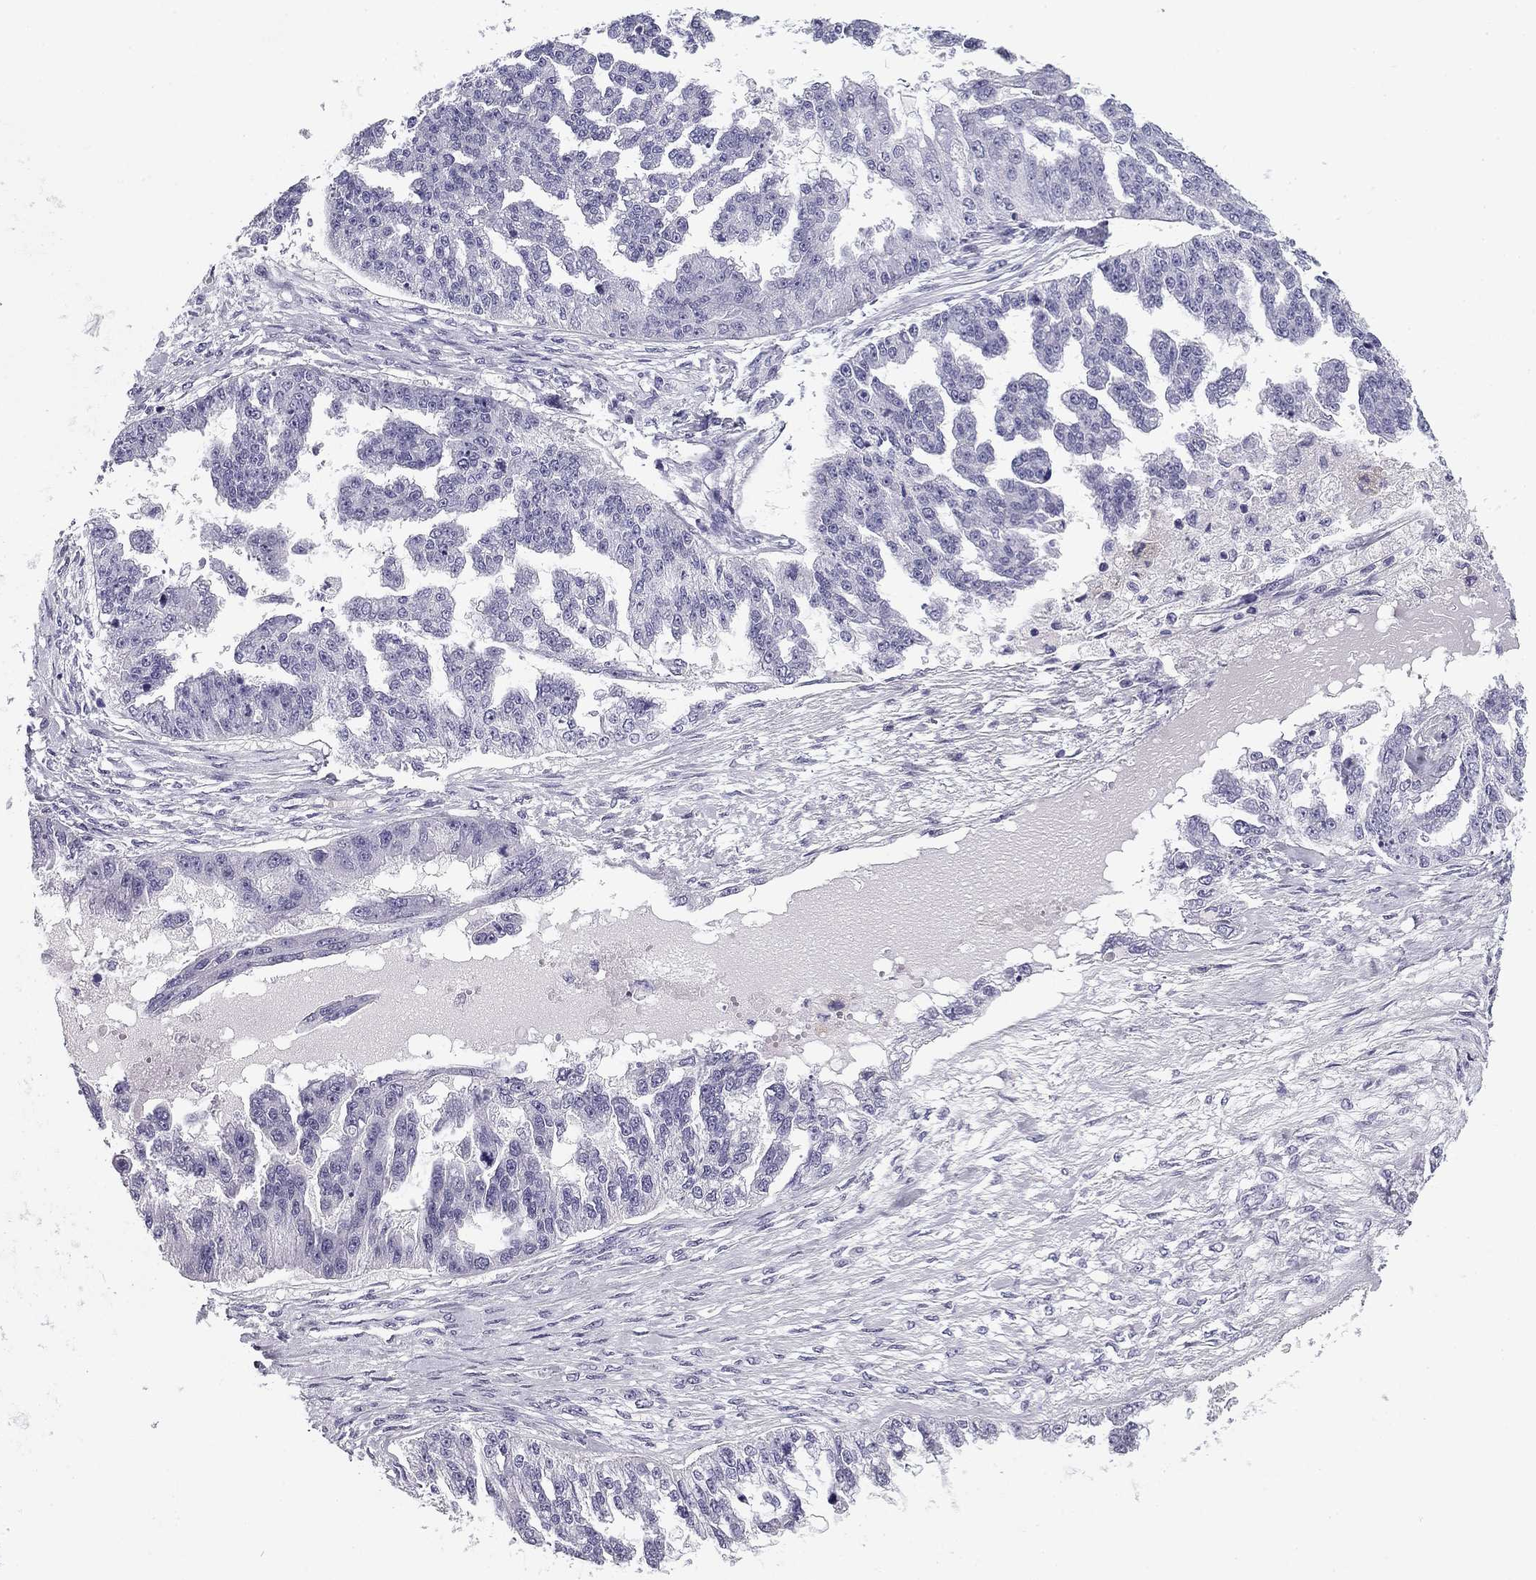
{"staining": {"intensity": "negative", "quantity": "none", "location": "none"}, "tissue": "ovarian cancer", "cell_type": "Tumor cells", "image_type": "cancer", "snomed": [{"axis": "morphology", "description": "Cystadenocarcinoma, serous, NOS"}, {"axis": "topography", "description": "Ovary"}], "caption": "Tumor cells show no significant protein expression in ovarian cancer (serous cystadenocarcinoma).", "gene": "FLNC", "patient": {"sex": "female", "age": 58}}